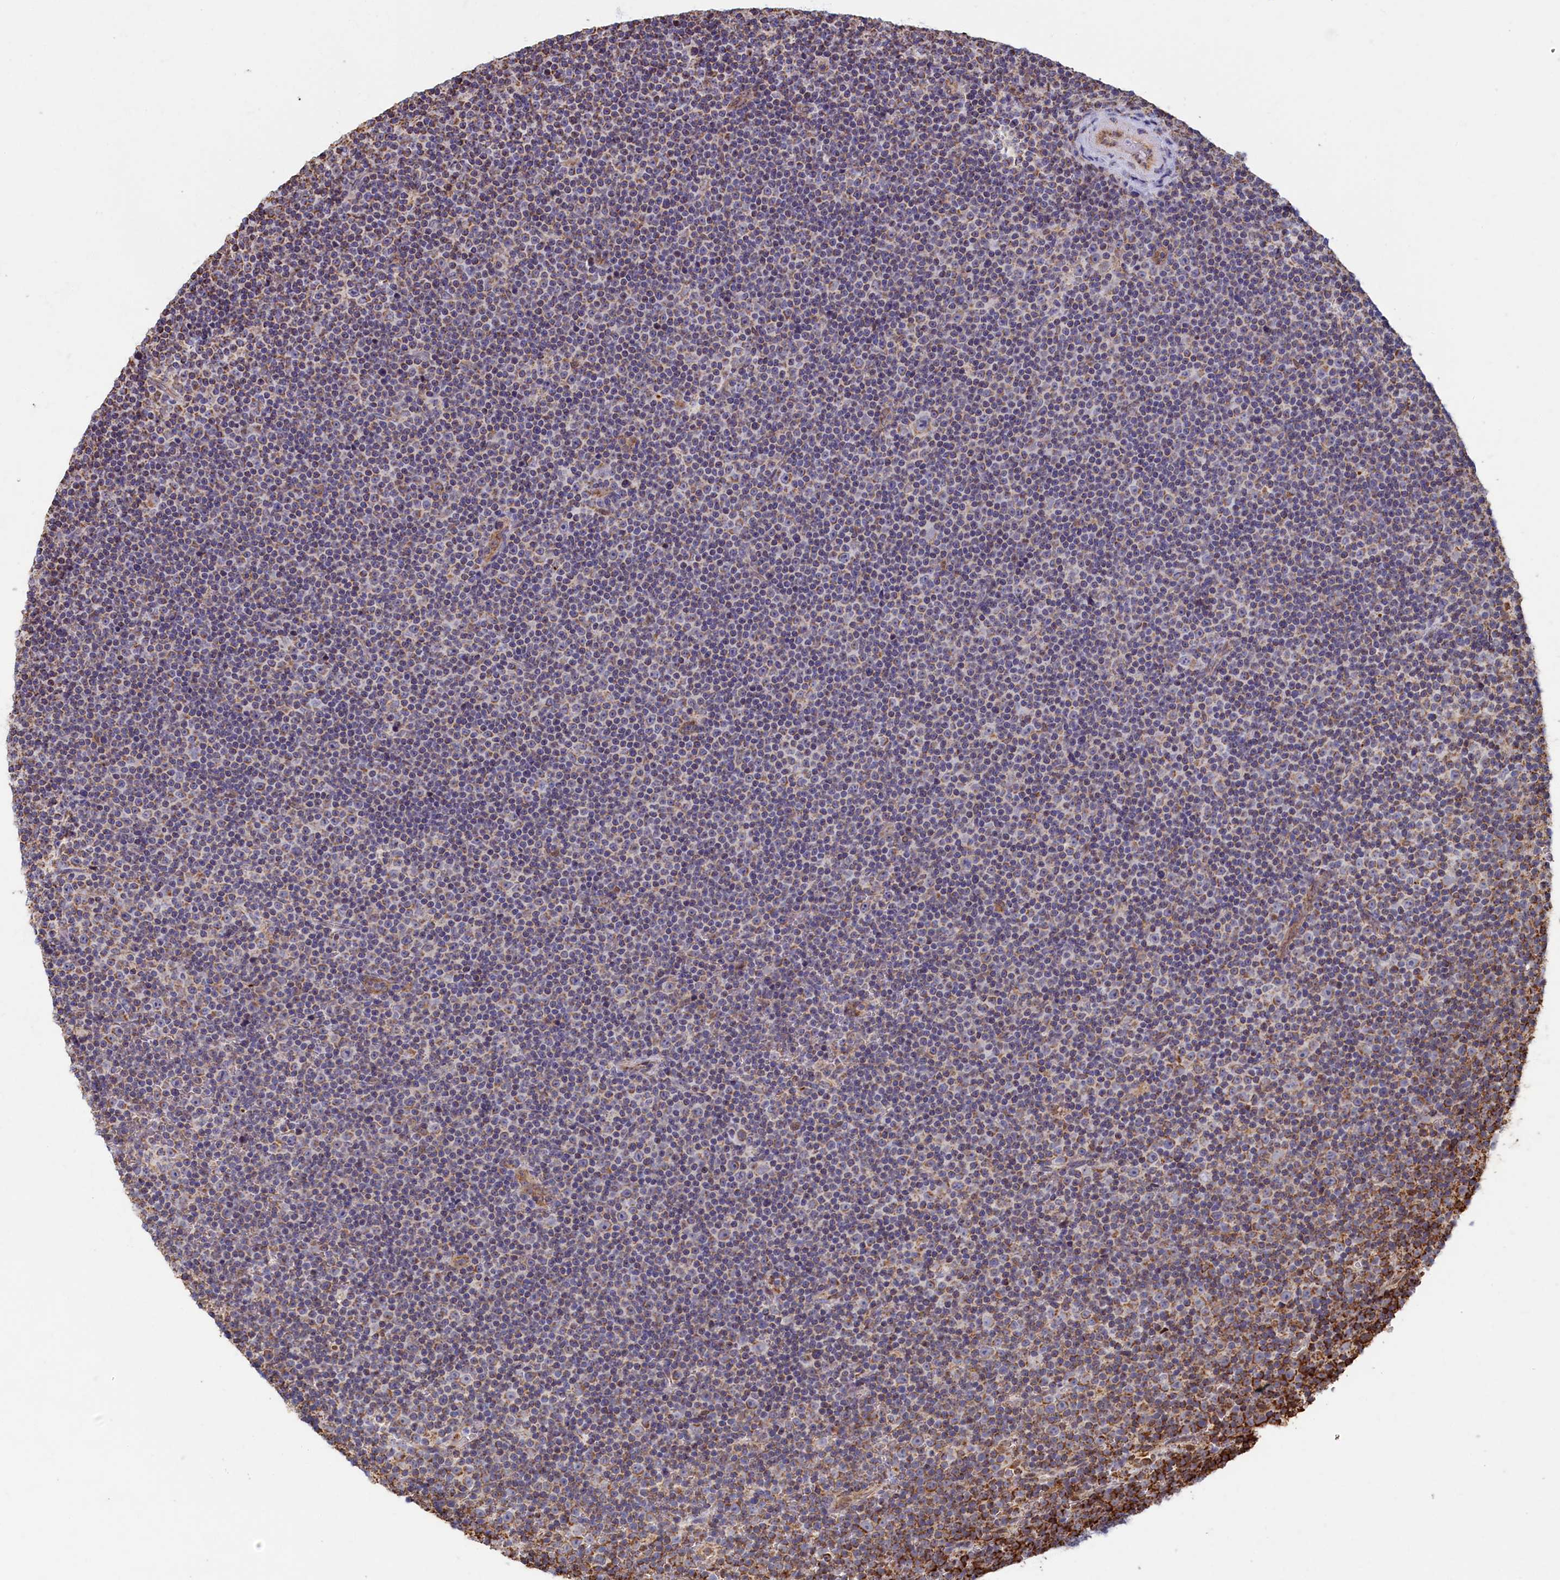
{"staining": {"intensity": "weak", "quantity": "25%-75%", "location": "cytoplasmic/membranous"}, "tissue": "lymphoma", "cell_type": "Tumor cells", "image_type": "cancer", "snomed": [{"axis": "morphology", "description": "Malignant lymphoma, non-Hodgkin's type, Low grade"}, {"axis": "topography", "description": "Lymph node"}], "caption": "This micrograph exhibits immunohistochemistry staining of lymphoma, with low weak cytoplasmic/membranous staining in about 25%-75% of tumor cells.", "gene": "SPR", "patient": {"sex": "female", "age": 67}}